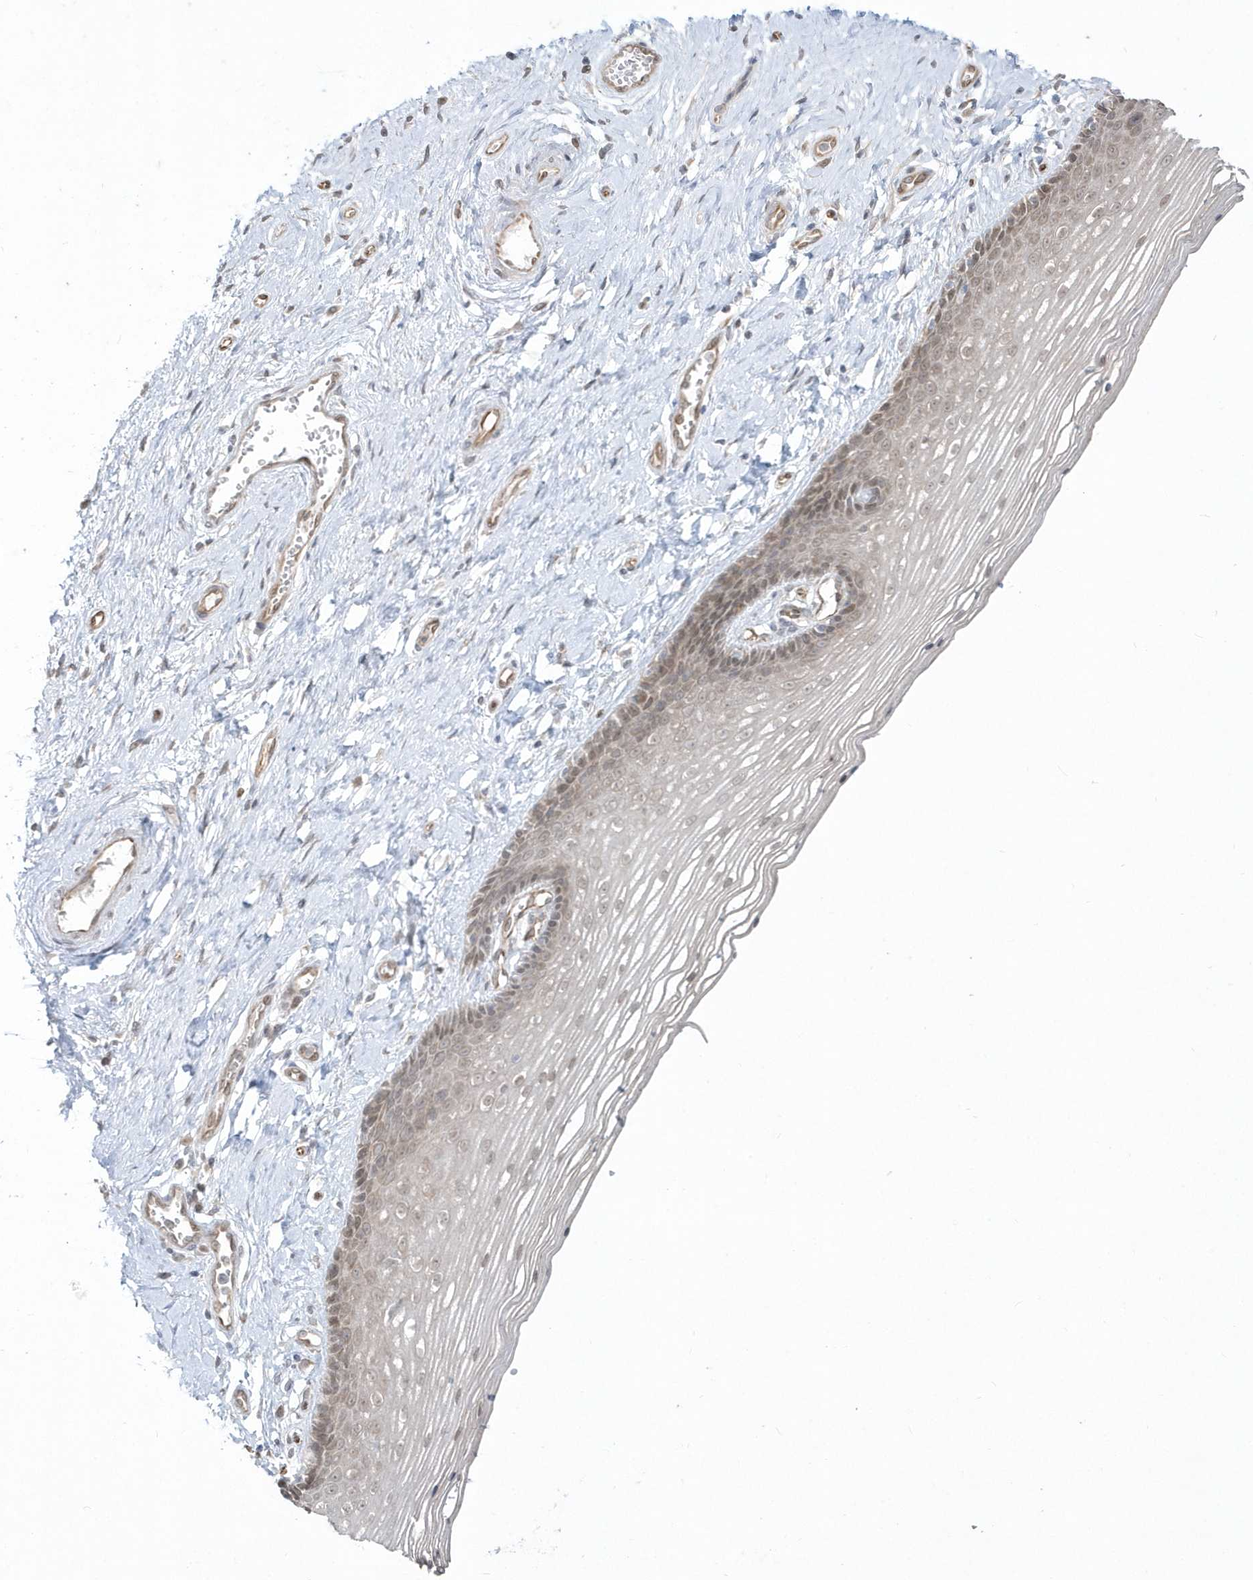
{"staining": {"intensity": "moderate", "quantity": "<25%", "location": "cytoplasmic/membranous,nuclear"}, "tissue": "vagina", "cell_type": "Squamous epithelial cells", "image_type": "normal", "snomed": [{"axis": "morphology", "description": "Normal tissue, NOS"}, {"axis": "topography", "description": "Vagina"}], "caption": "Protein staining demonstrates moderate cytoplasmic/membranous,nuclear staining in approximately <25% of squamous epithelial cells in normal vagina.", "gene": "DHX57", "patient": {"sex": "female", "age": 46}}